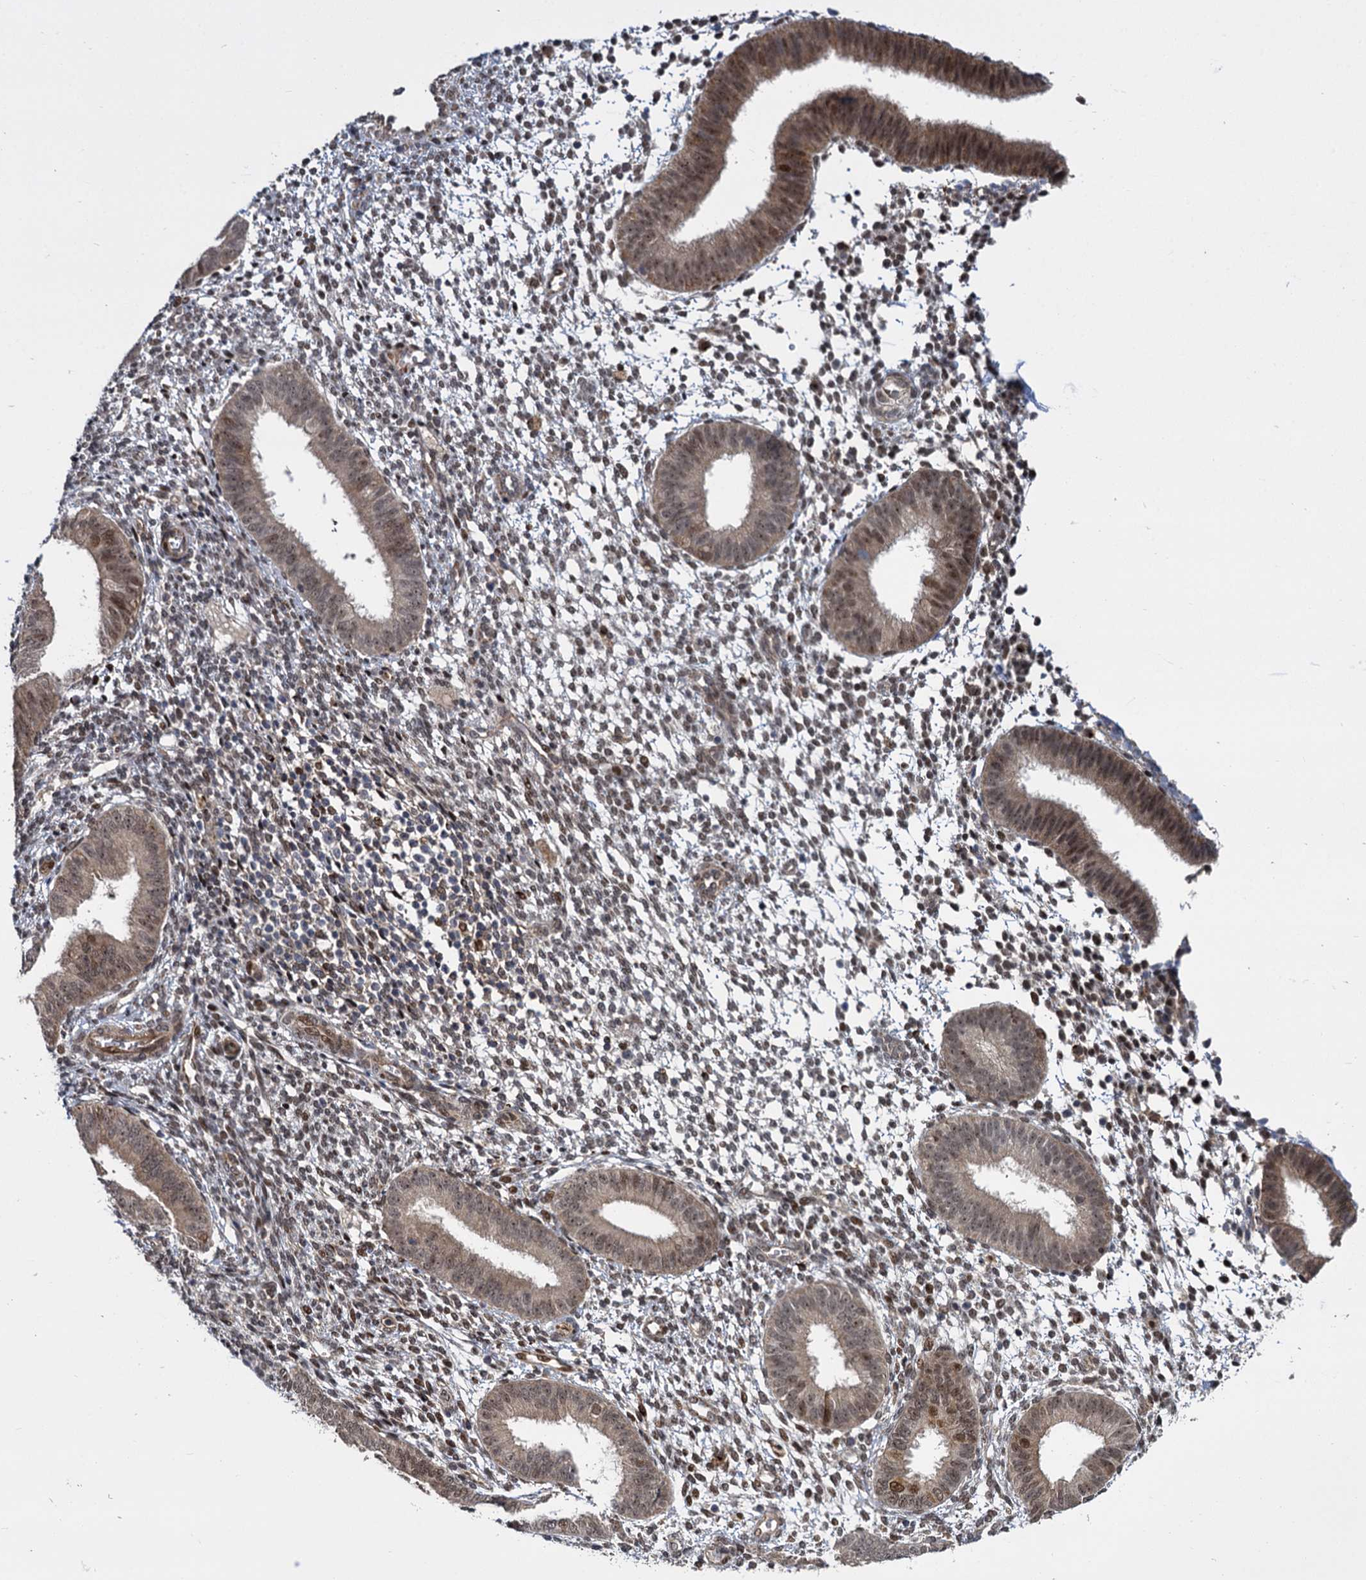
{"staining": {"intensity": "moderate", "quantity": "25%-75%", "location": "nuclear"}, "tissue": "endometrium", "cell_type": "Cells in endometrial stroma", "image_type": "normal", "snomed": [{"axis": "morphology", "description": "Normal tissue, NOS"}, {"axis": "topography", "description": "Uterus"}, {"axis": "topography", "description": "Endometrium"}], "caption": "Cells in endometrial stroma display medium levels of moderate nuclear expression in approximately 25%-75% of cells in unremarkable endometrium. Nuclei are stained in blue.", "gene": "GAL3ST4", "patient": {"sex": "female", "age": 48}}